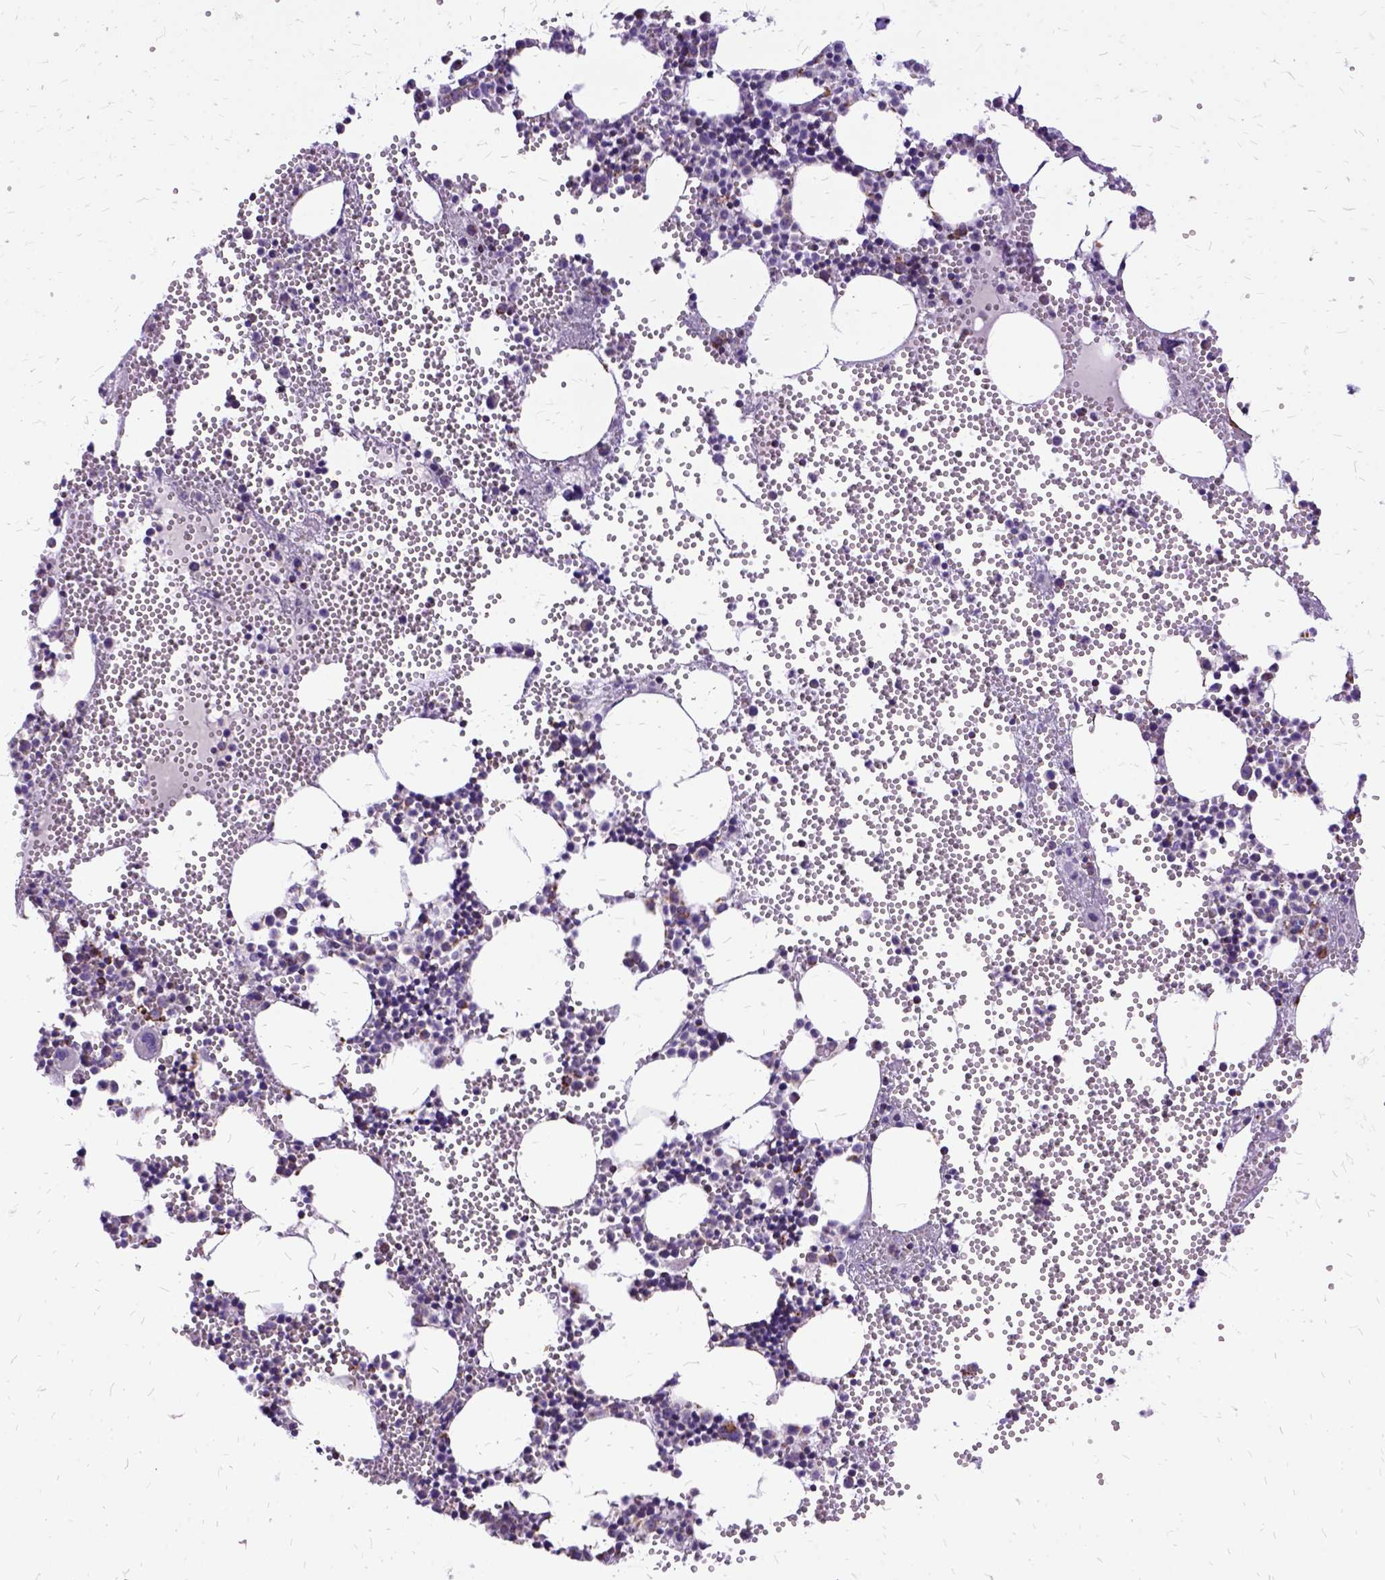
{"staining": {"intensity": "moderate", "quantity": "<25%", "location": "cytoplasmic/membranous"}, "tissue": "bone marrow", "cell_type": "Hematopoietic cells", "image_type": "normal", "snomed": [{"axis": "morphology", "description": "Normal tissue, NOS"}, {"axis": "topography", "description": "Bone marrow"}], "caption": "IHC of normal human bone marrow displays low levels of moderate cytoplasmic/membranous staining in about <25% of hematopoietic cells.", "gene": "OXCT1", "patient": {"sex": "male", "age": 89}}